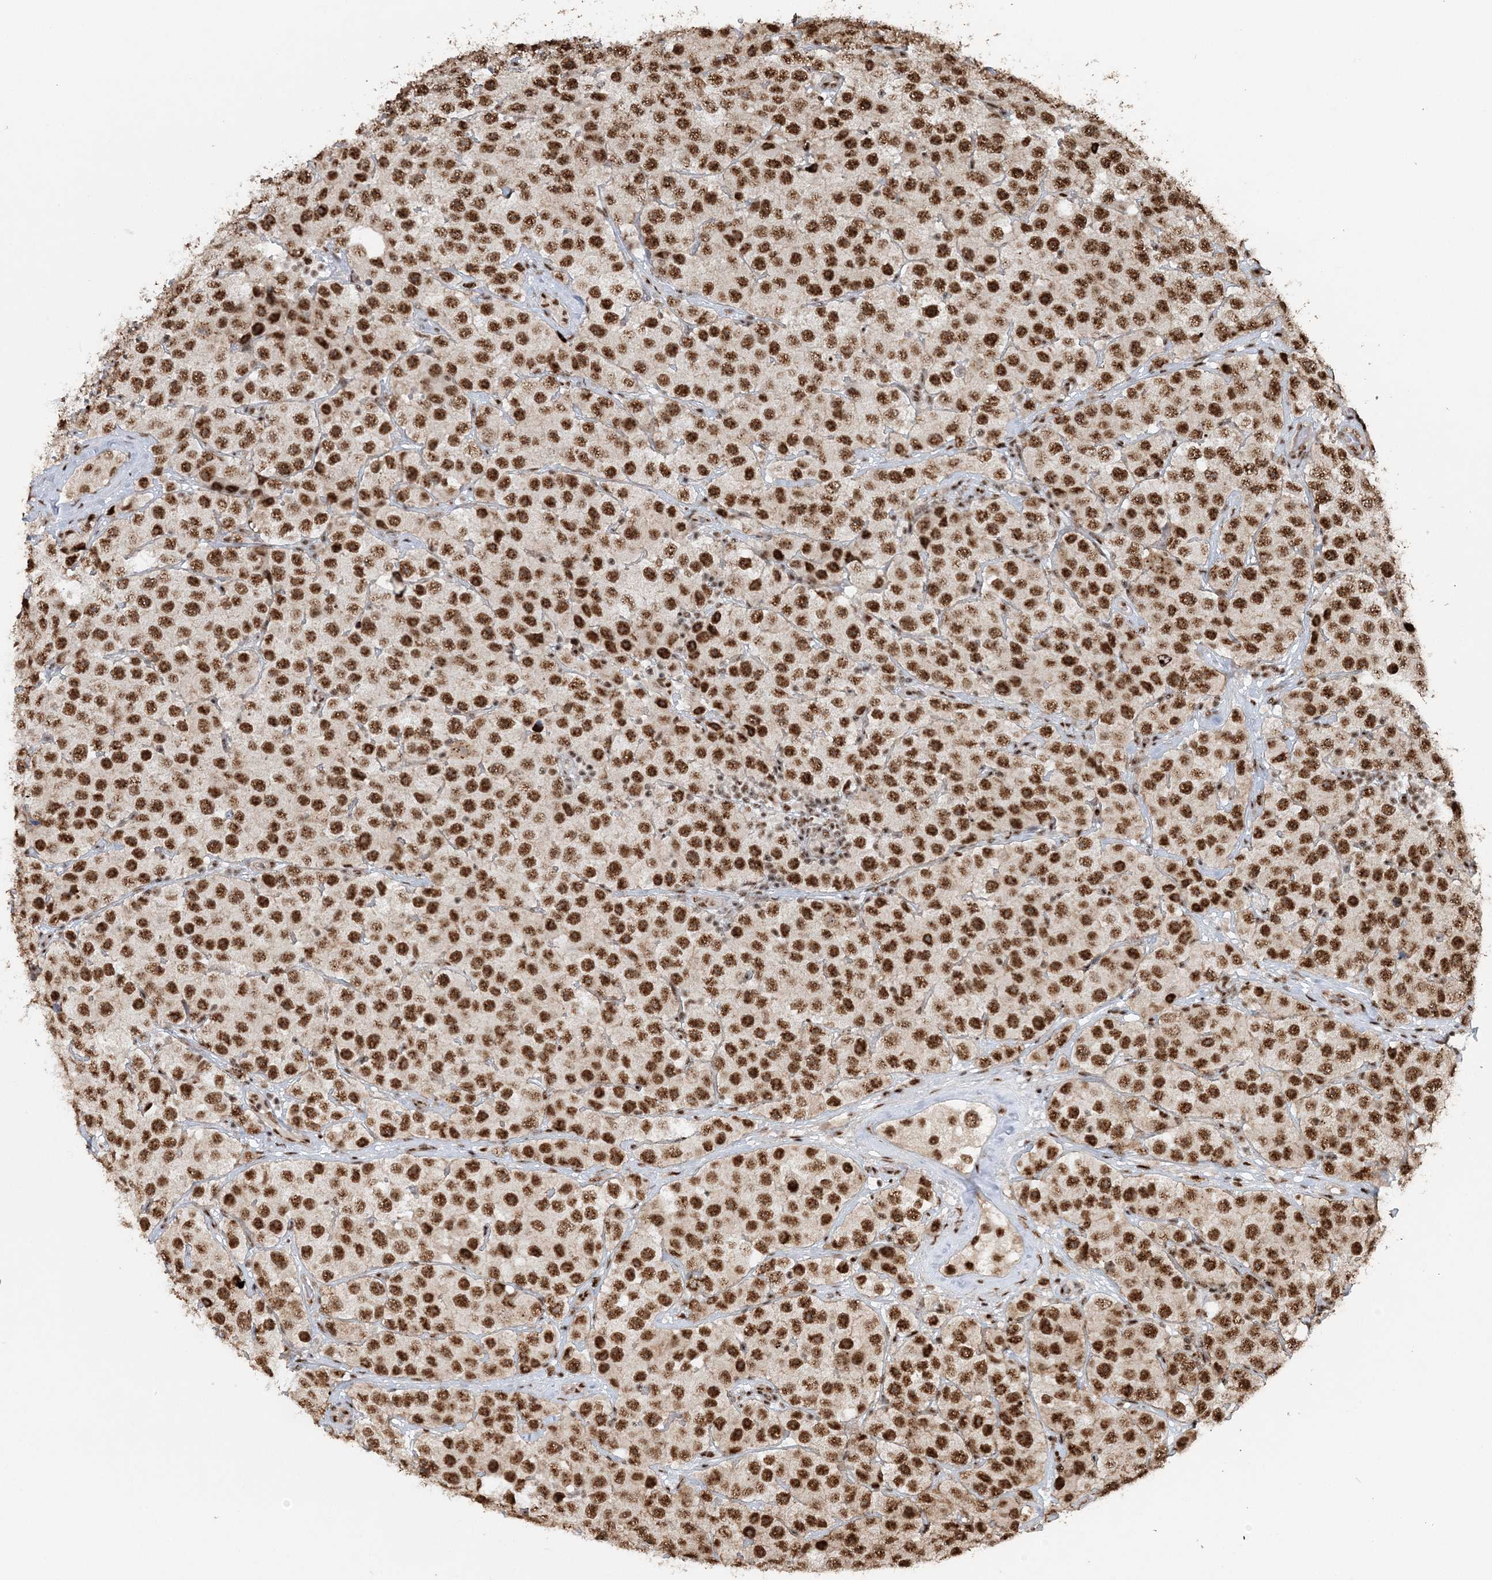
{"staining": {"intensity": "strong", "quantity": ">75%", "location": "nuclear"}, "tissue": "testis cancer", "cell_type": "Tumor cells", "image_type": "cancer", "snomed": [{"axis": "morphology", "description": "Seminoma, NOS"}, {"axis": "topography", "description": "Testis"}], "caption": "This is an image of immunohistochemistry staining of testis cancer (seminoma), which shows strong positivity in the nuclear of tumor cells.", "gene": "EXOSC8", "patient": {"sex": "male", "age": 28}}